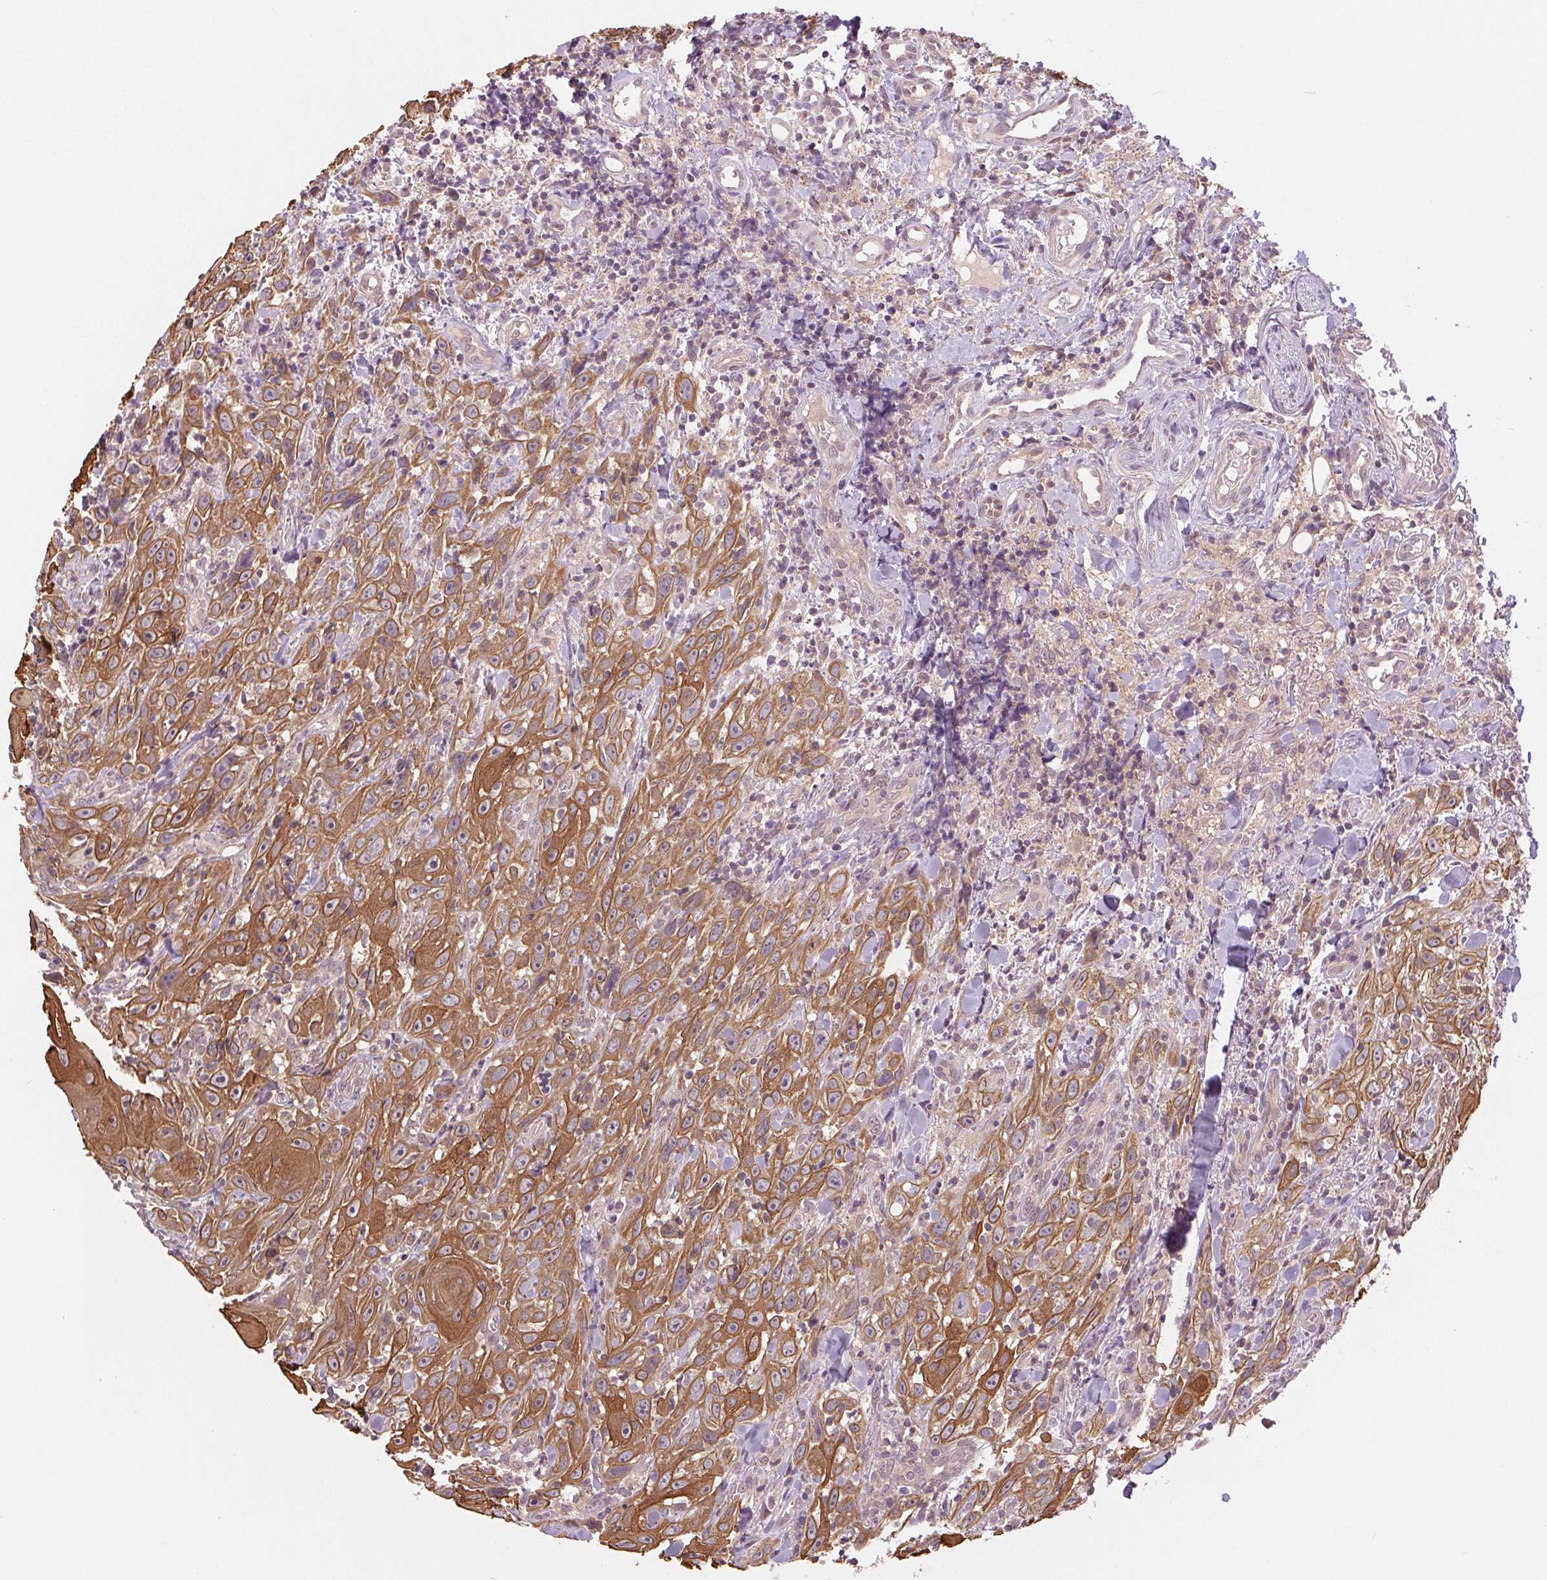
{"staining": {"intensity": "moderate", "quantity": ">75%", "location": "cytoplasmic/membranous"}, "tissue": "head and neck cancer", "cell_type": "Tumor cells", "image_type": "cancer", "snomed": [{"axis": "morphology", "description": "Squamous cell carcinoma, NOS"}, {"axis": "topography", "description": "Head-Neck"}], "caption": "Human squamous cell carcinoma (head and neck) stained with a brown dye displays moderate cytoplasmic/membranous positive staining in approximately >75% of tumor cells.", "gene": "MAP3K5", "patient": {"sex": "female", "age": 95}}